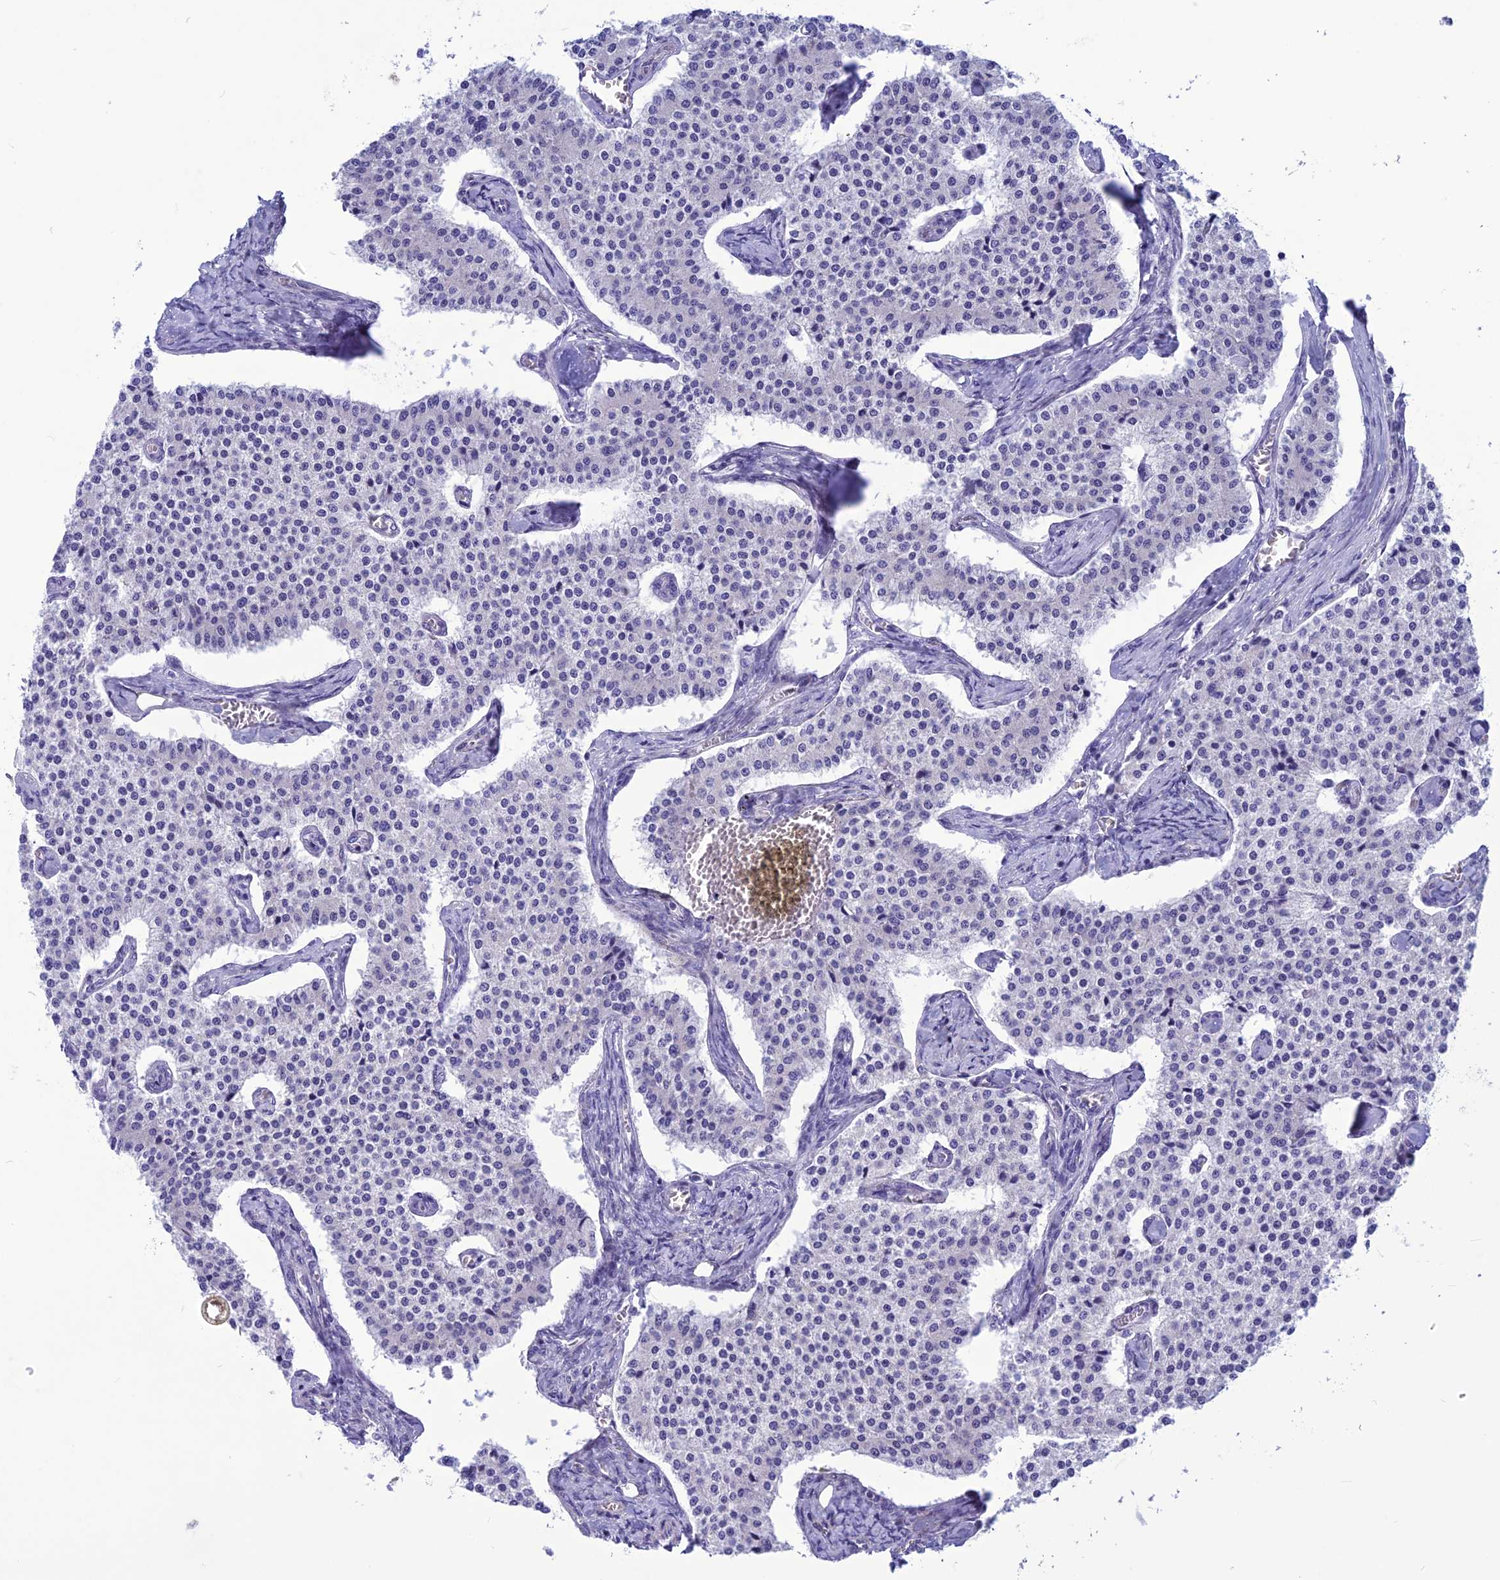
{"staining": {"intensity": "negative", "quantity": "none", "location": "none"}, "tissue": "carcinoid", "cell_type": "Tumor cells", "image_type": "cancer", "snomed": [{"axis": "morphology", "description": "Carcinoid, malignant, NOS"}, {"axis": "topography", "description": "Colon"}], "caption": "This is an immunohistochemistry micrograph of human malignant carcinoid. There is no expression in tumor cells.", "gene": "PSMF1", "patient": {"sex": "female", "age": 52}}